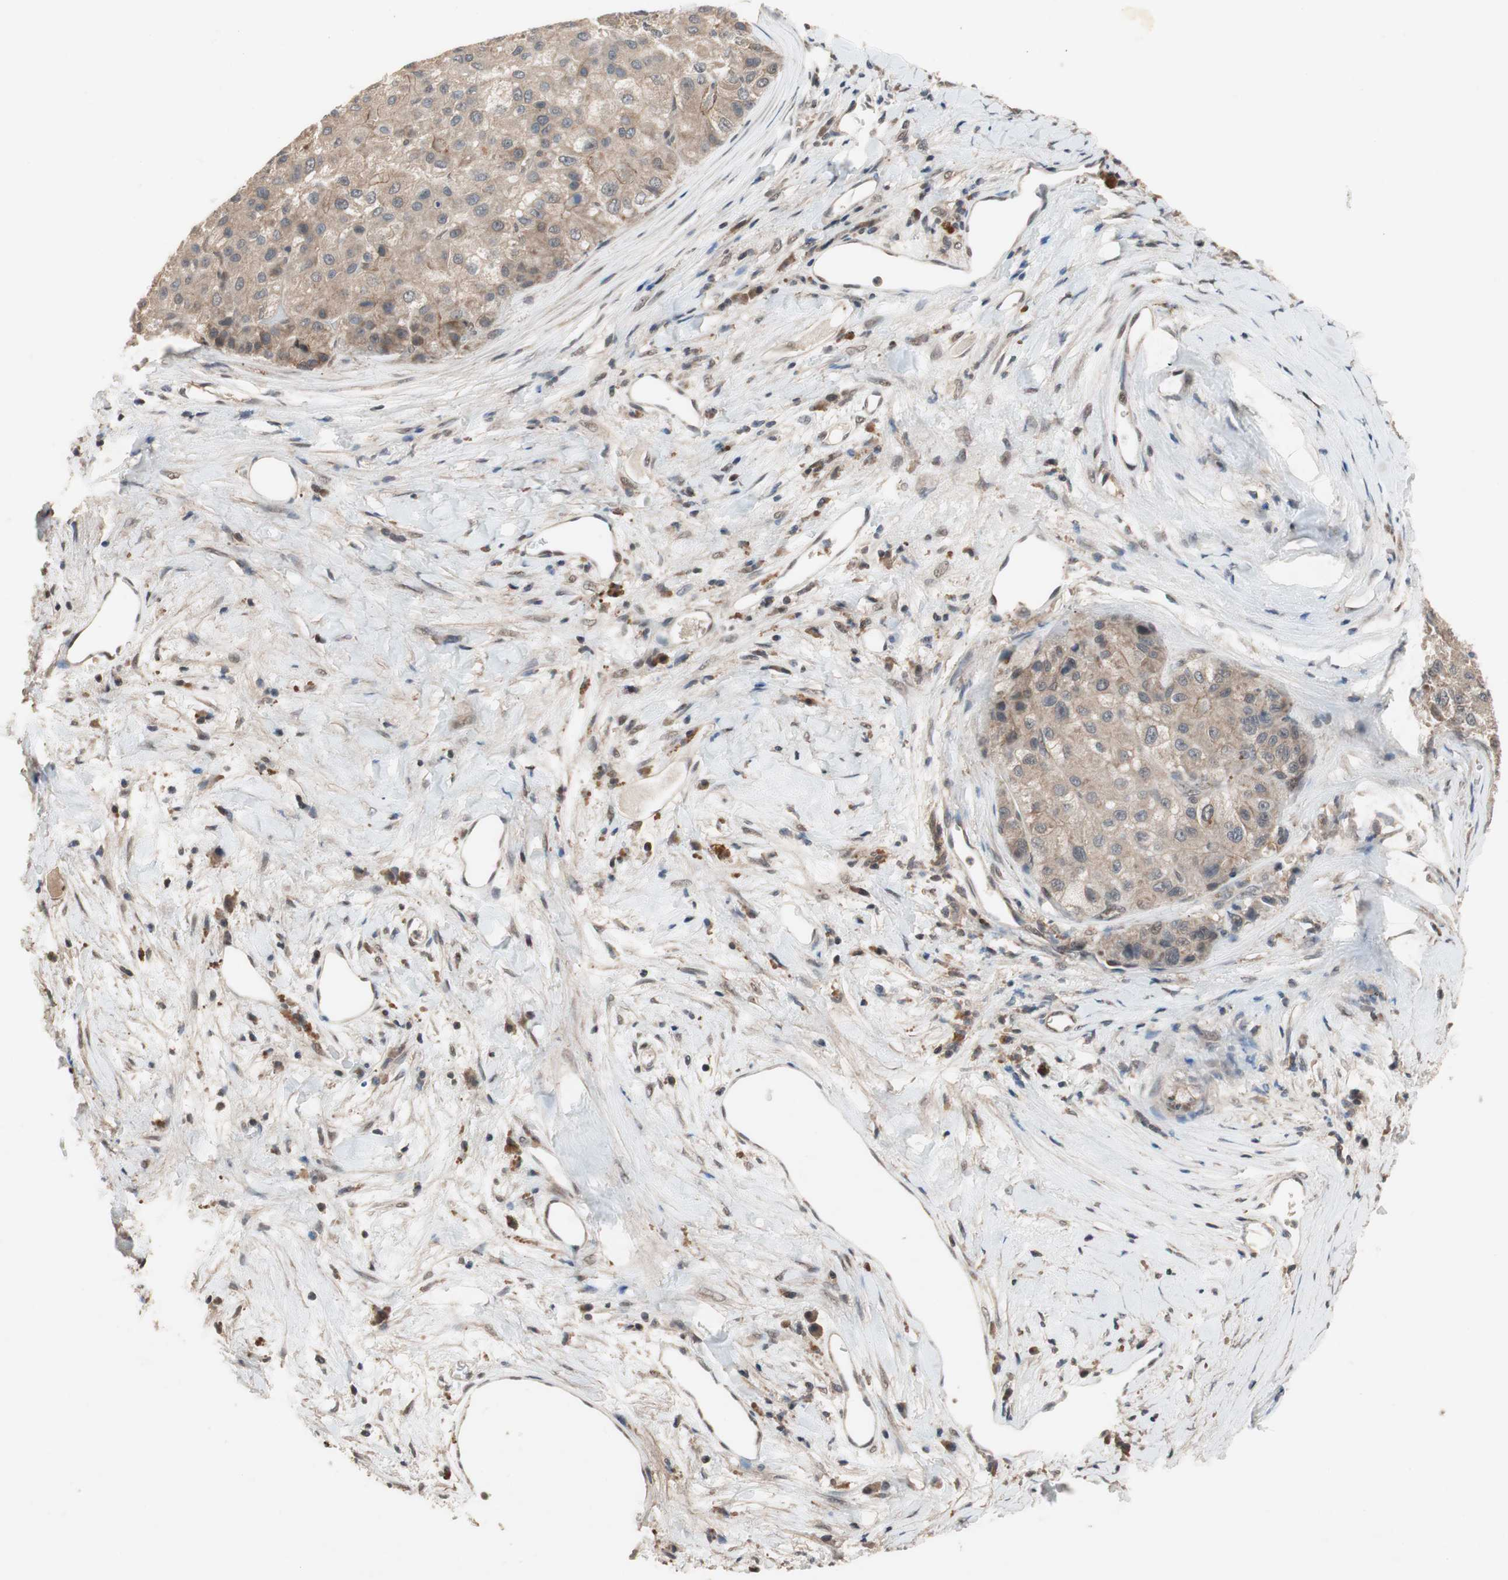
{"staining": {"intensity": "moderate", "quantity": ">75%", "location": "cytoplasmic/membranous"}, "tissue": "liver cancer", "cell_type": "Tumor cells", "image_type": "cancer", "snomed": [{"axis": "morphology", "description": "Carcinoma, Hepatocellular, NOS"}, {"axis": "topography", "description": "Liver"}], "caption": "Liver cancer stained with immunohistochemistry (IHC) displays moderate cytoplasmic/membranous staining in approximately >75% of tumor cells.", "gene": "GART", "patient": {"sex": "male", "age": 80}}